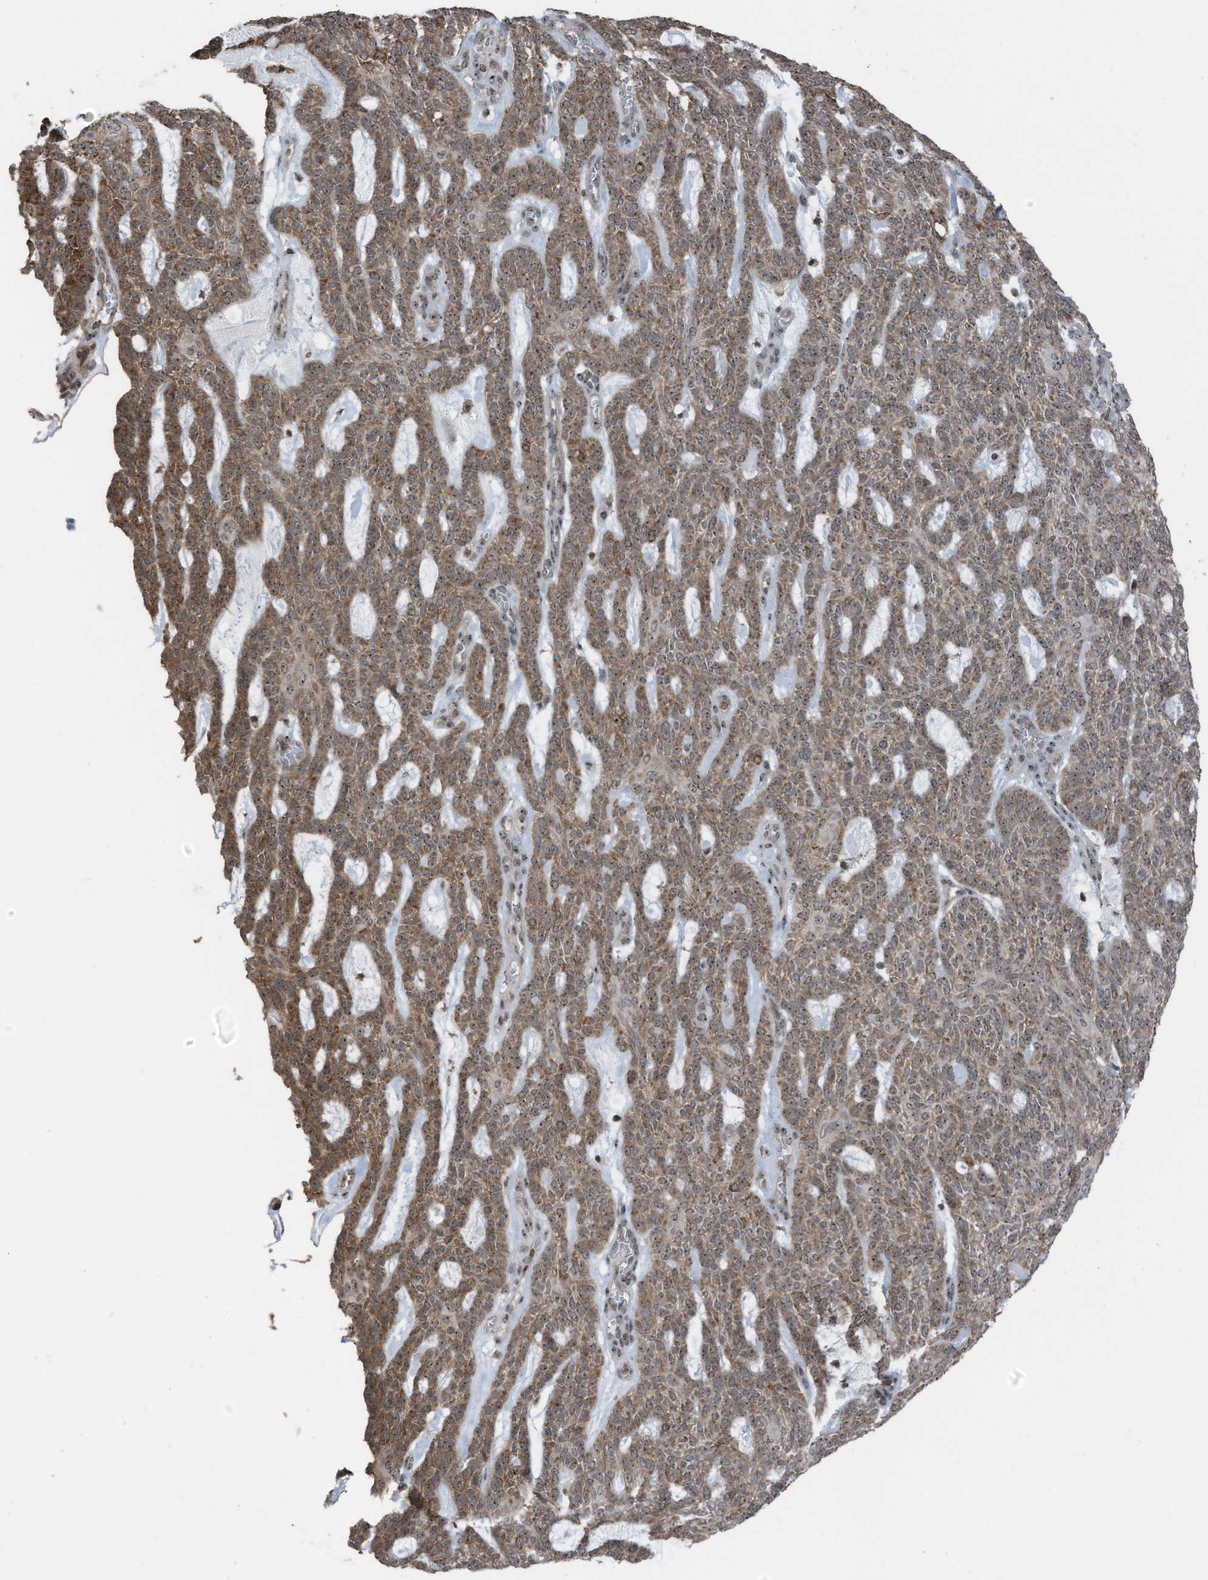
{"staining": {"intensity": "moderate", "quantity": ">75%", "location": "cytoplasmic/membranous,nuclear"}, "tissue": "skin cancer", "cell_type": "Tumor cells", "image_type": "cancer", "snomed": [{"axis": "morphology", "description": "Squamous cell carcinoma, NOS"}, {"axis": "topography", "description": "Skin"}], "caption": "Immunohistochemical staining of human skin cancer (squamous cell carcinoma) demonstrates moderate cytoplasmic/membranous and nuclear protein expression in about >75% of tumor cells. Immunohistochemistry stains the protein in brown and the nuclei are stained blue.", "gene": "UTP3", "patient": {"sex": "female", "age": 90}}